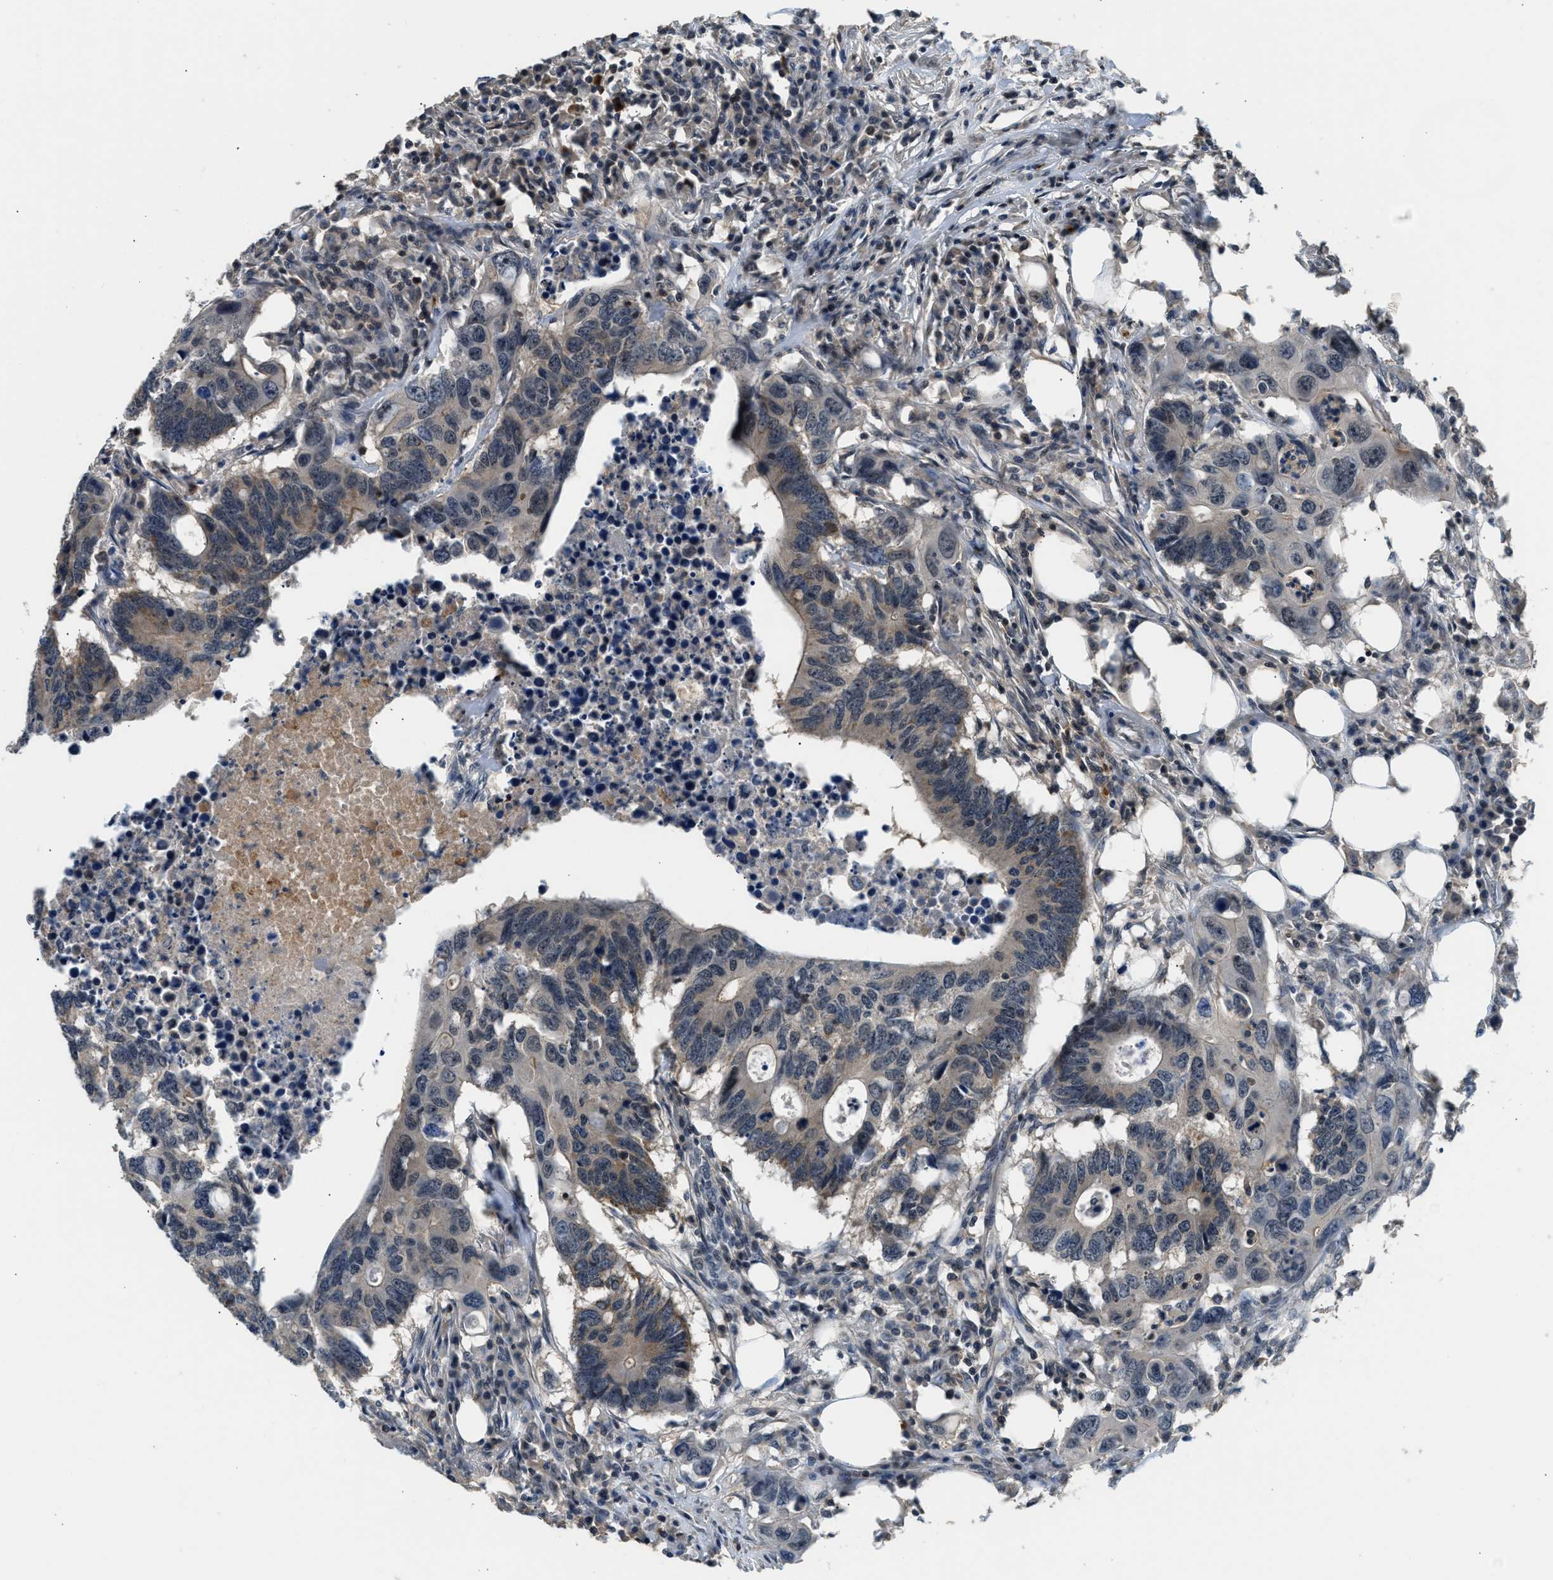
{"staining": {"intensity": "weak", "quantity": "25%-75%", "location": "cytoplasmic/membranous"}, "tissue": "colorectal cancer", "cell_type": "Tumor cells", "image_type": "cancer", "snomed": [{"axis": "morphology", "description": "Adenocarcinoma, NOS"}, {"axis": "topography", "description": "Colon"}], "caption": "Tumor cells demonstrate low levels of weak cytoplasmic/membranous staining in about 25%-75% of cells in human colorectal cancer (adenocarcinoma).", "gene": "MTMR1", "patient": {"sex": "male", "age": 71}}